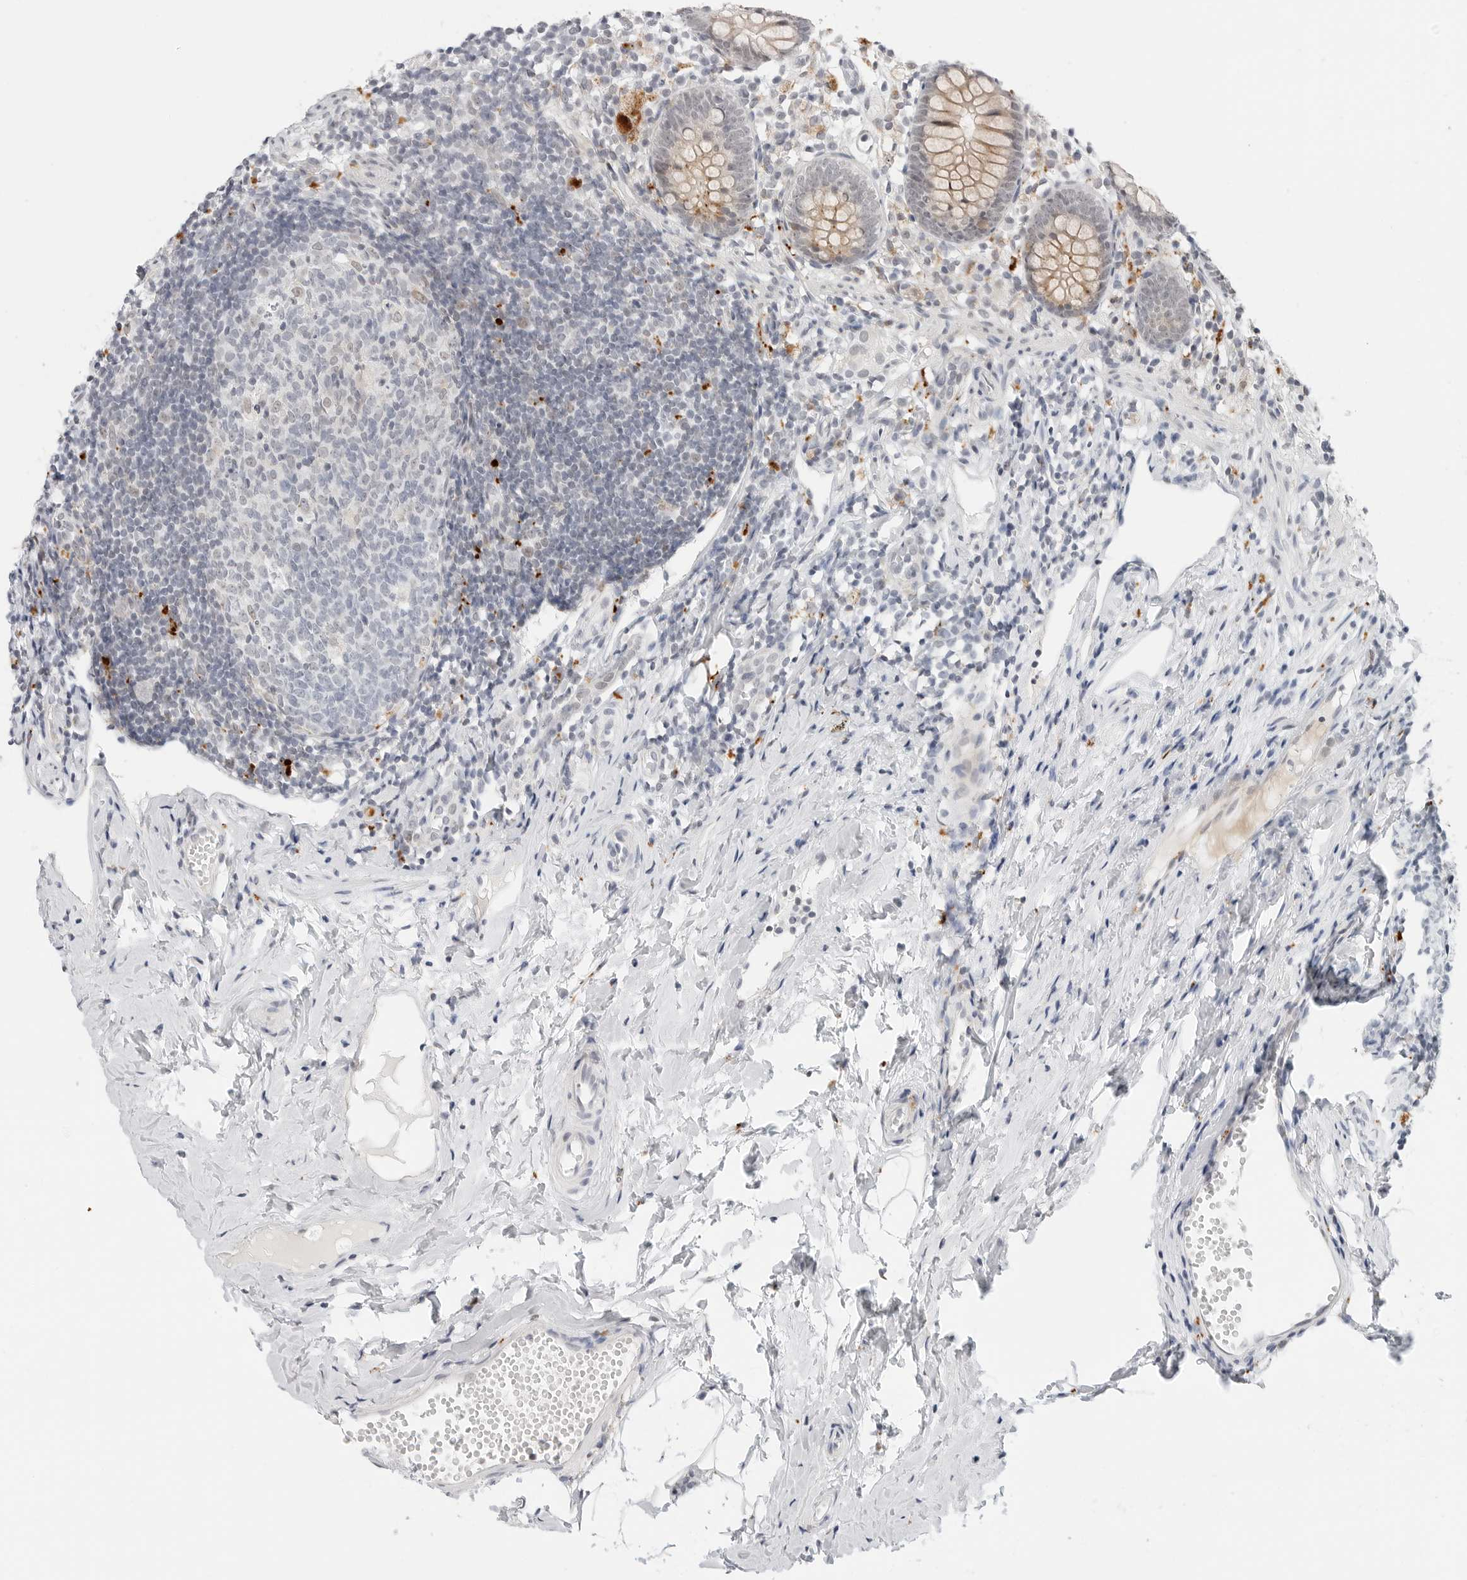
{"staining": {"intensity": "moderate", "quantity": "25%-75%", "location": "cytoplasmic/membranous"}, "tissue": "appendix", "cell_type": "Glandular cells", "image_type": "normal", "snomed": [{"axis": "morphology", "description": "Normal tissue, NOS"}, {"axis": "topography", "description": "Appendix"}], "caption": "Protein staining of normal appendix demonstrates moderate cytoplasmic/membranous positivity in about 25%-75% of glandular cells. The staining was performed using DAB to visualize the protein expression in brown, while the nuclei were stained in blue with hematoxylin (Magnification: 20x).", "gene": "TSEN2", "patient": {"sex": "female", "age": 20}}